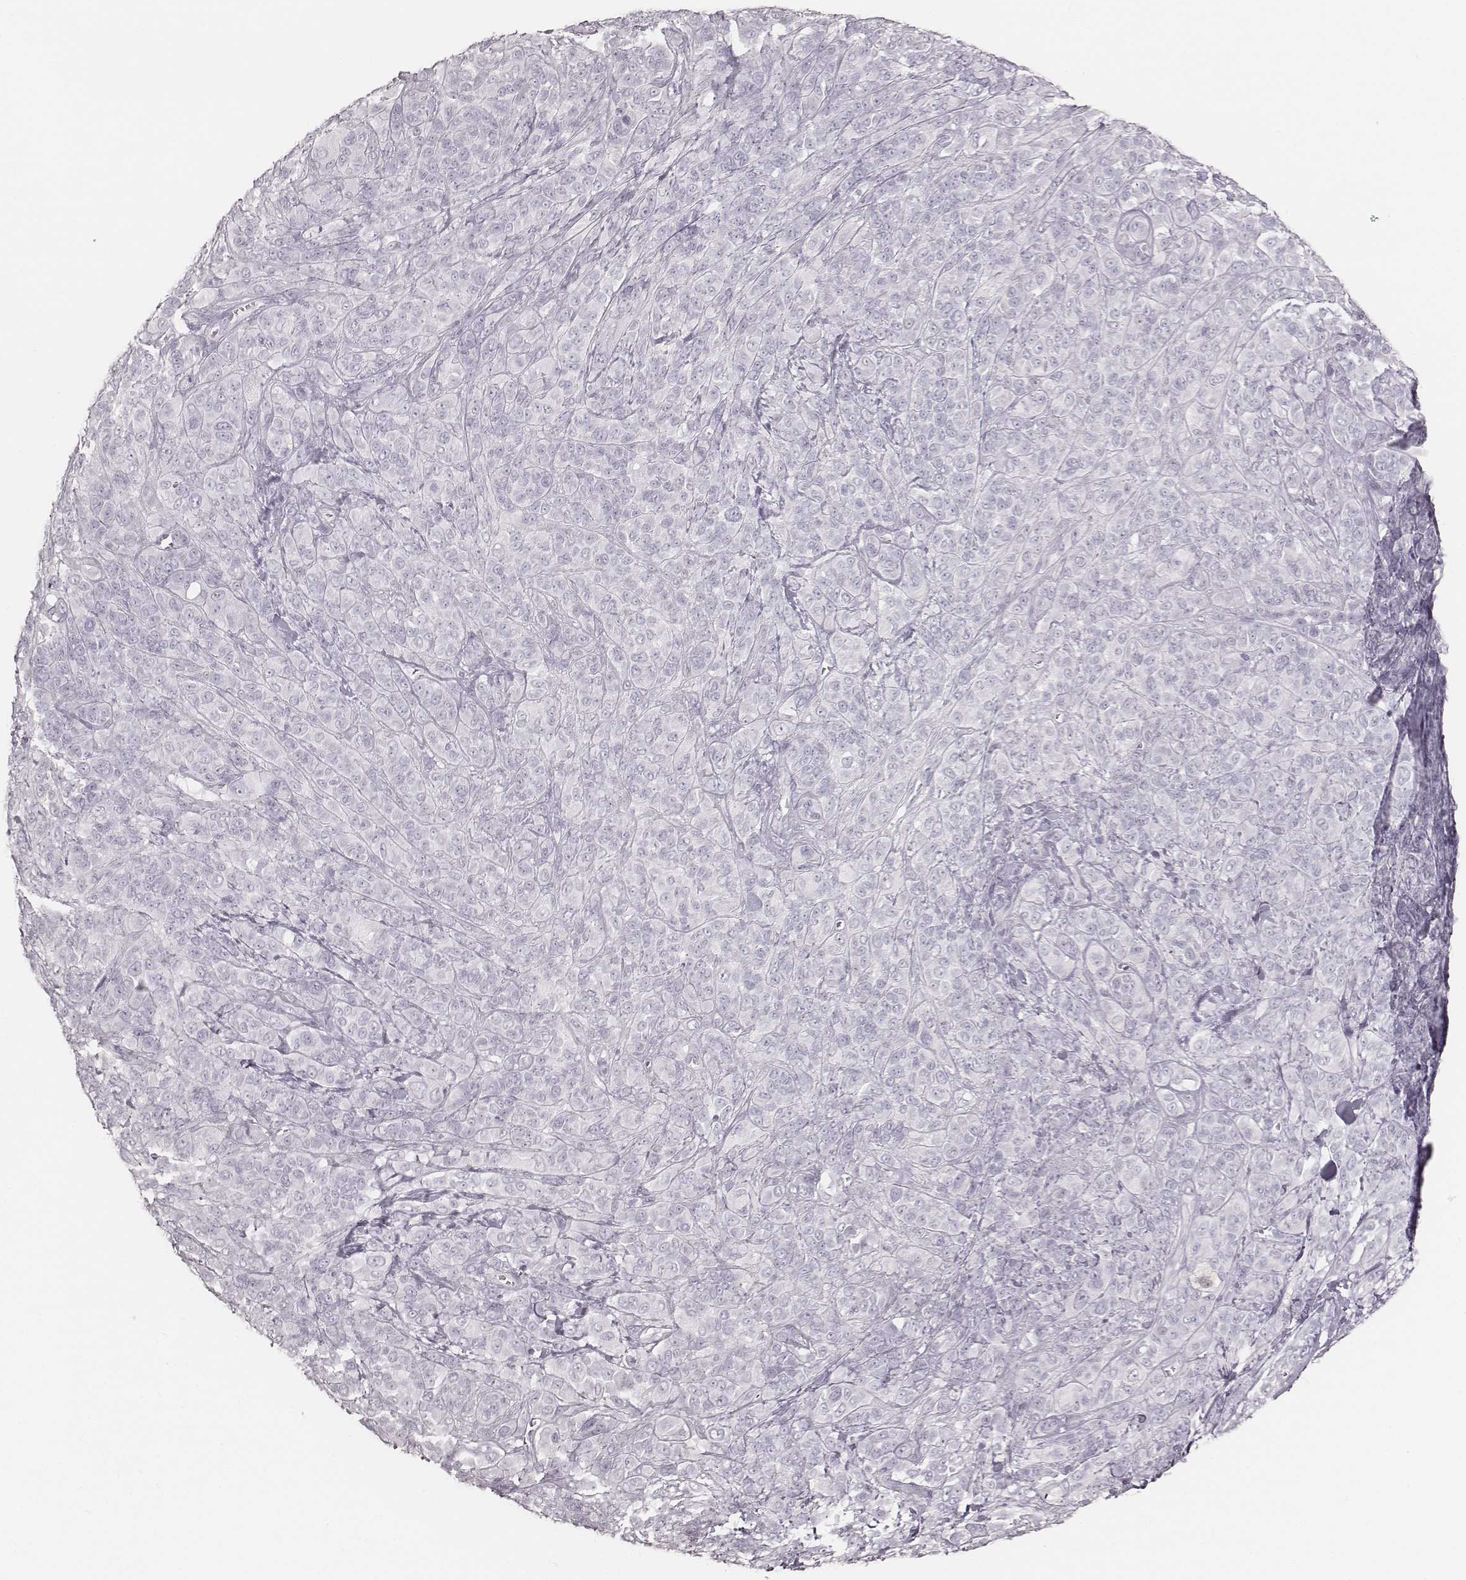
{"staining": {"intensity": "negative", "quantity": "none", "location": "none"}, "tissue": "melanoma", "cell_type": "Tumor cells", "image_type": "cancer", "snomed": [{"axis": "morphology", "description": "Malignant melanoma, NOS"}, {"axis": "topography", "description": "Skin"}], "caption": "Image shows no protein staining in tumor cells of malignant melanoma tissue.", "gene": "KRT34", "patient": {"sex": "female", "age": 87}}